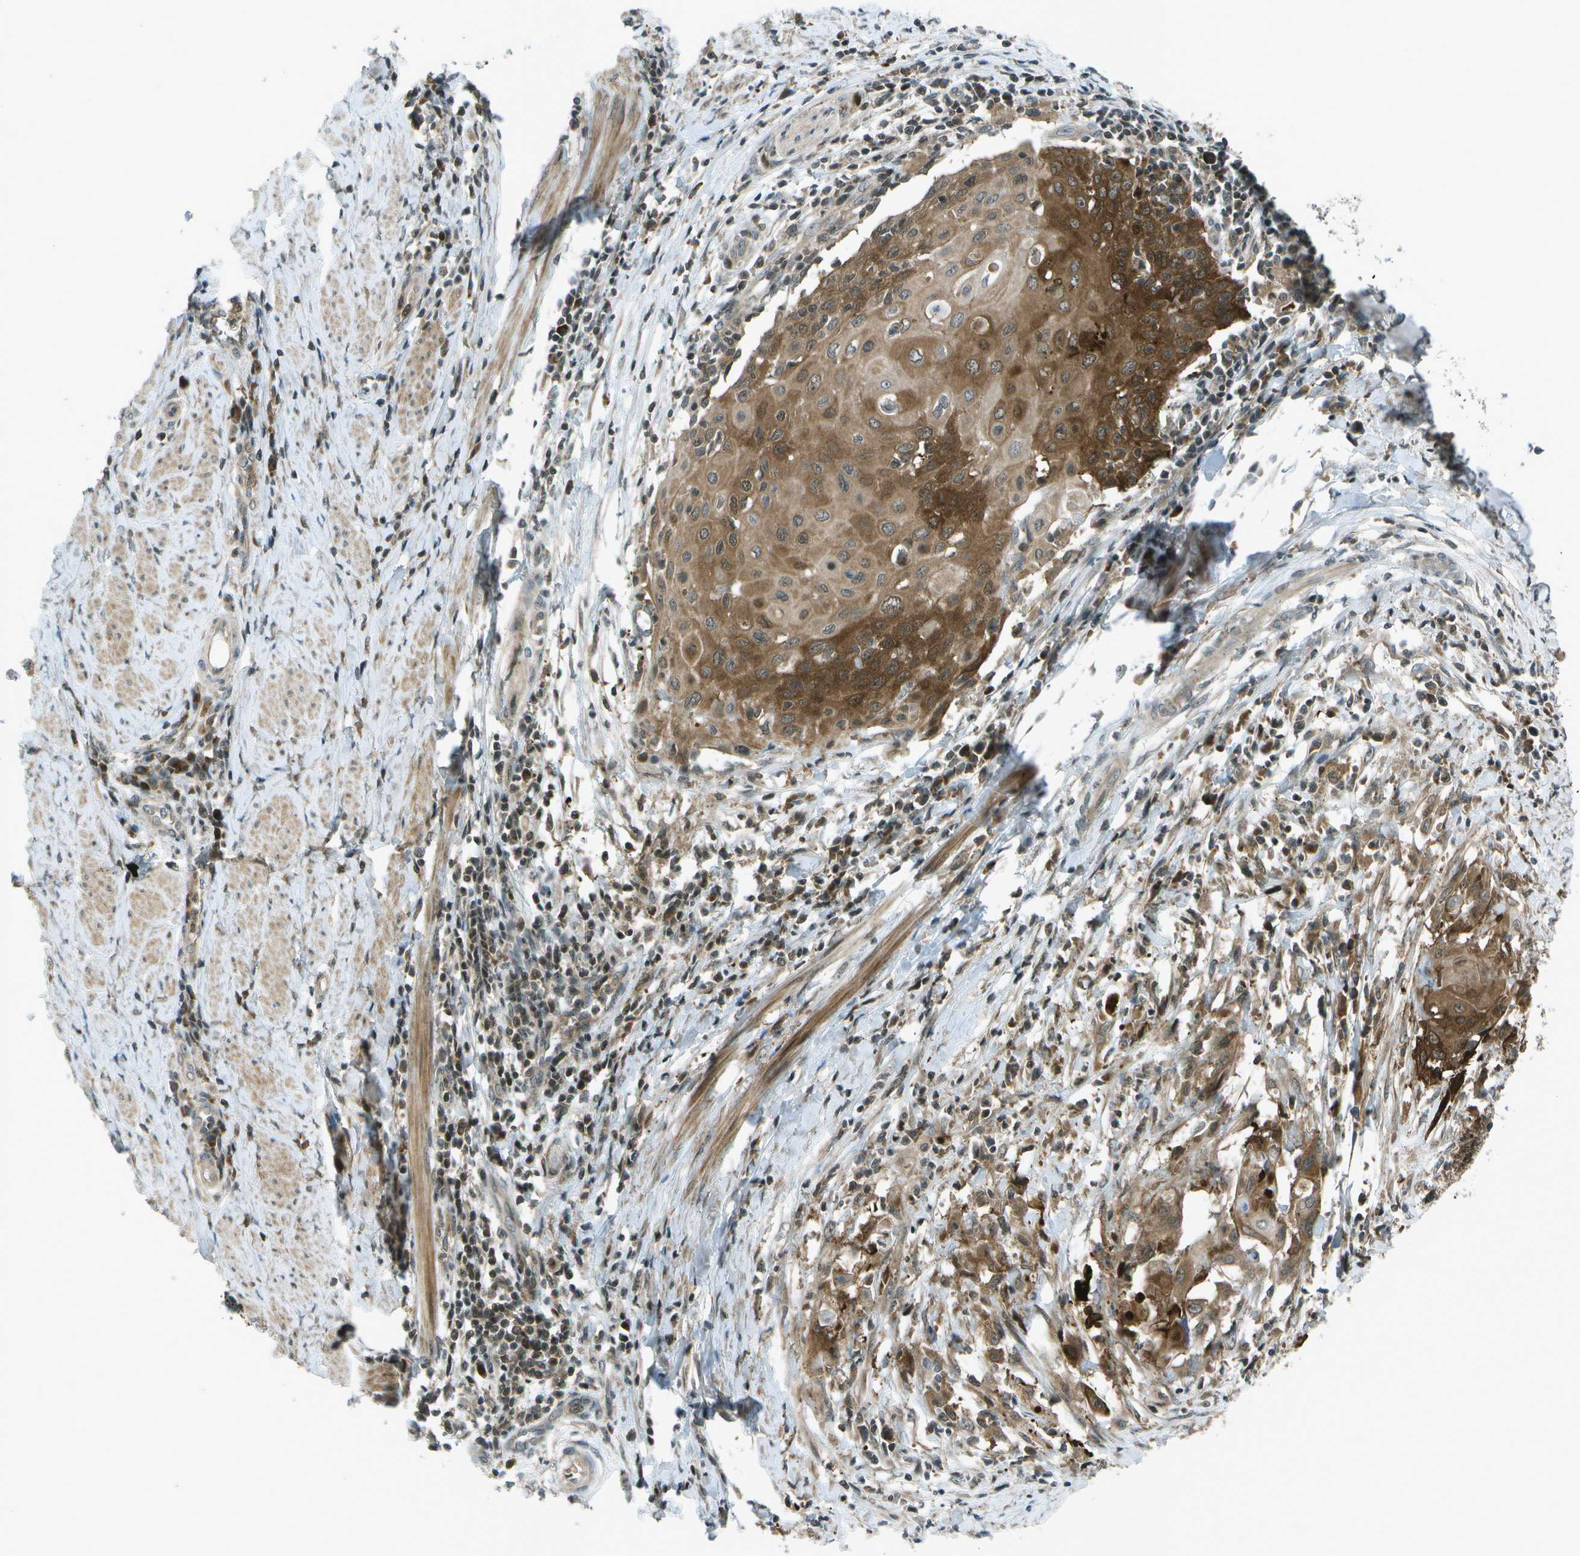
{"staining": {"intensity": "moderate", "quantity": ">75%", "location": "cytoplasmic/membranous"}, "tissue": "cervical cancer", "cell_type": "Tumor cells", "image_type": "cancer", "snomed": [{"axis": "morphology", "description": "Squamous cell carcinoma, NOS"}, {"axis": "topography", "description": "Cervix"}], "caption": "Brown immunohistochemical staining in human cervical cancer reveals moderate cytoplasmic/membranous expression in about >75% of tumor cells. (DAB (3,3'-diaminobenzidine) IHC, brown staining for protein, blue staining for nuclei).", "gene": "TMEM19", "patient": {"sex": "female", "age": 39}}